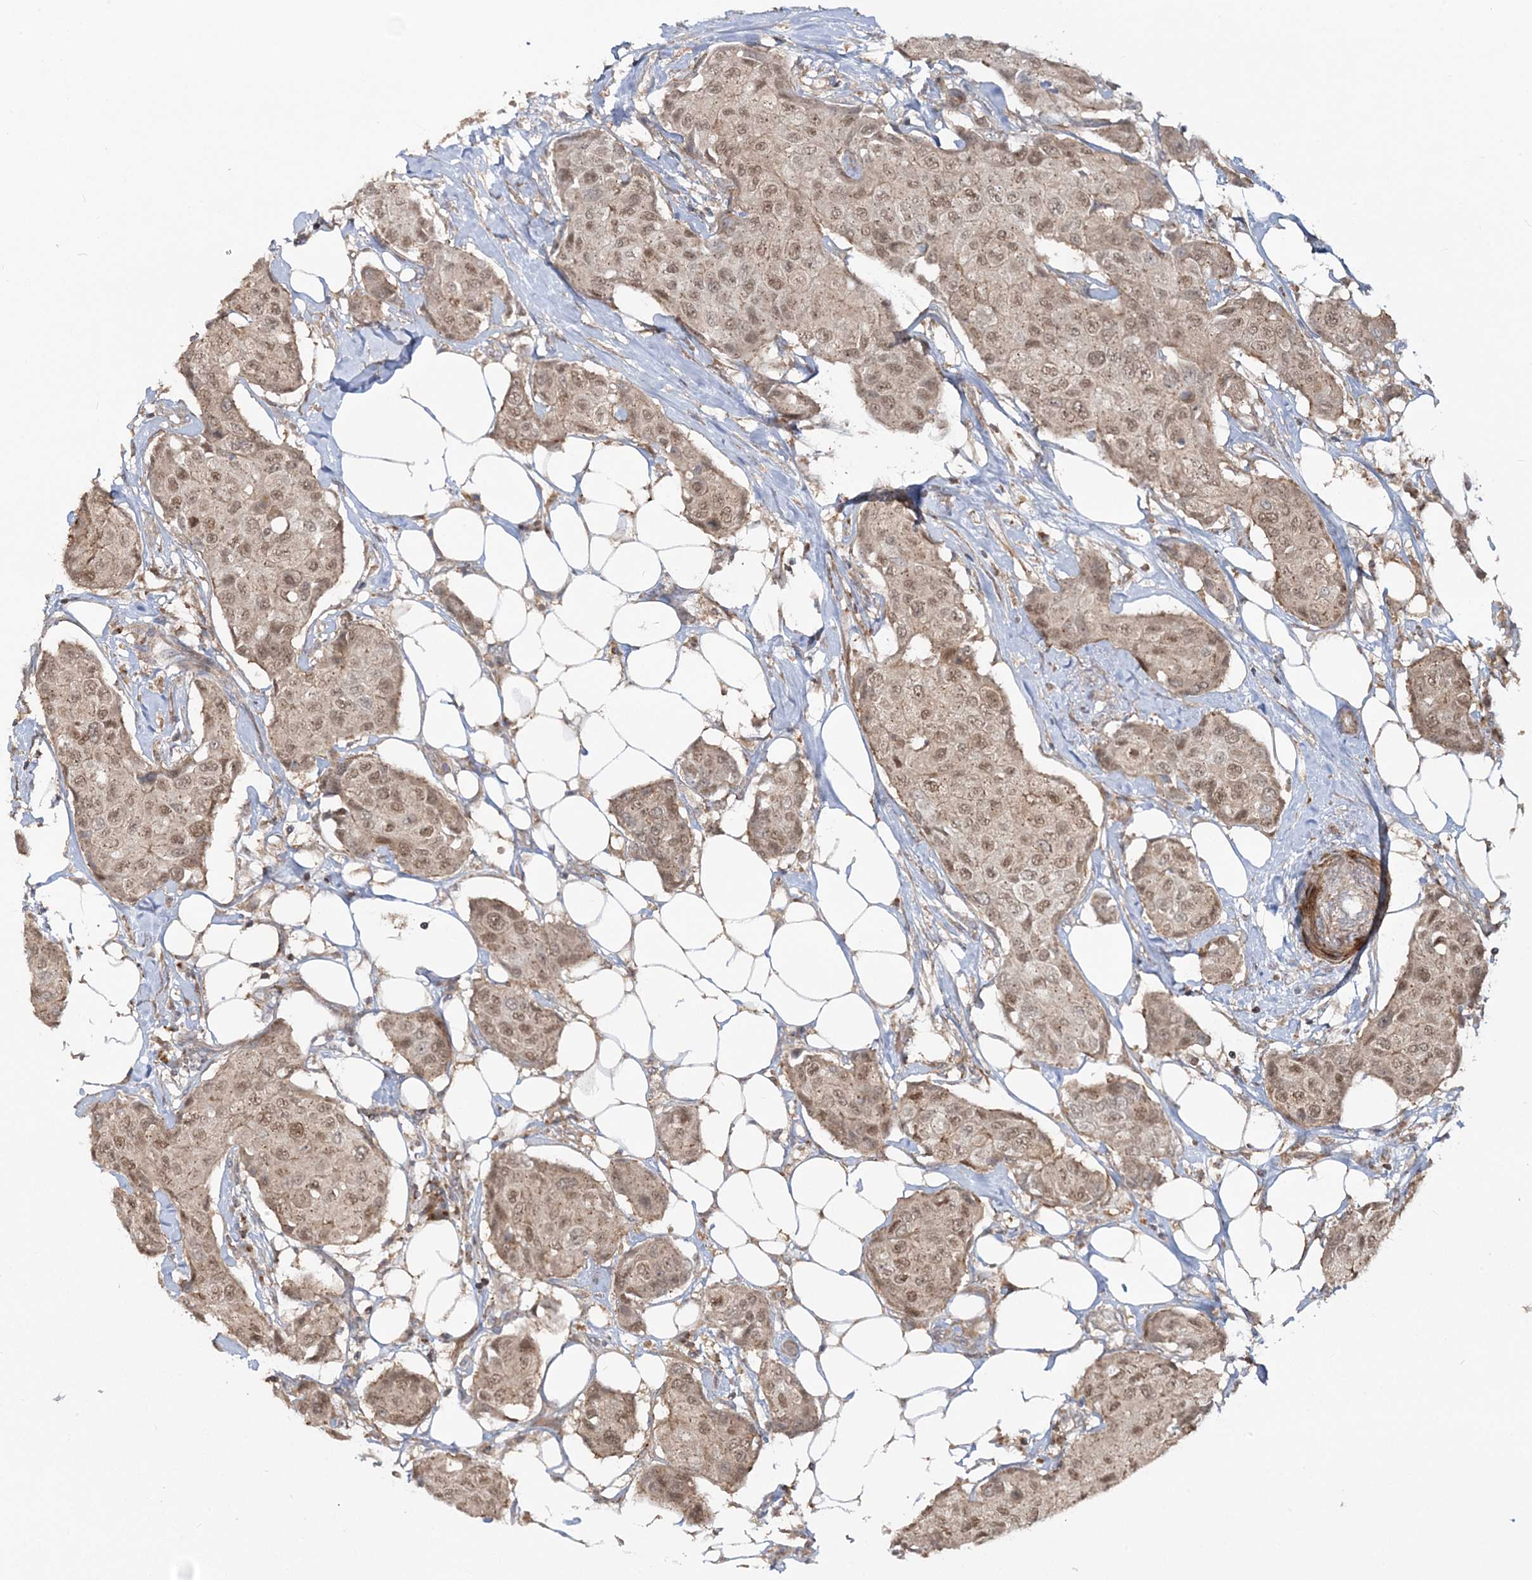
{"staining": {"intensity": "moderate", "quantity": ">75%", "location": "nuclear"}, "tissue": "breast cancer", "cell_type": "Tumor cells", "image_type": "cancer", "snomed": [{"axis": "morphology", "description": "Duct carcinoma"}, {"axis": "topography", "description": "Breast"}], "caption": "Immunohistochemistry (IHC) image of human breast invasive ductal carcinoma stained for a protein (brown), which shows medium levels of moderate nuclear staining in approximately >75% of tumor cells.", "gene": "MOCS2", "patient": {"sex": "female", "age": 80}}